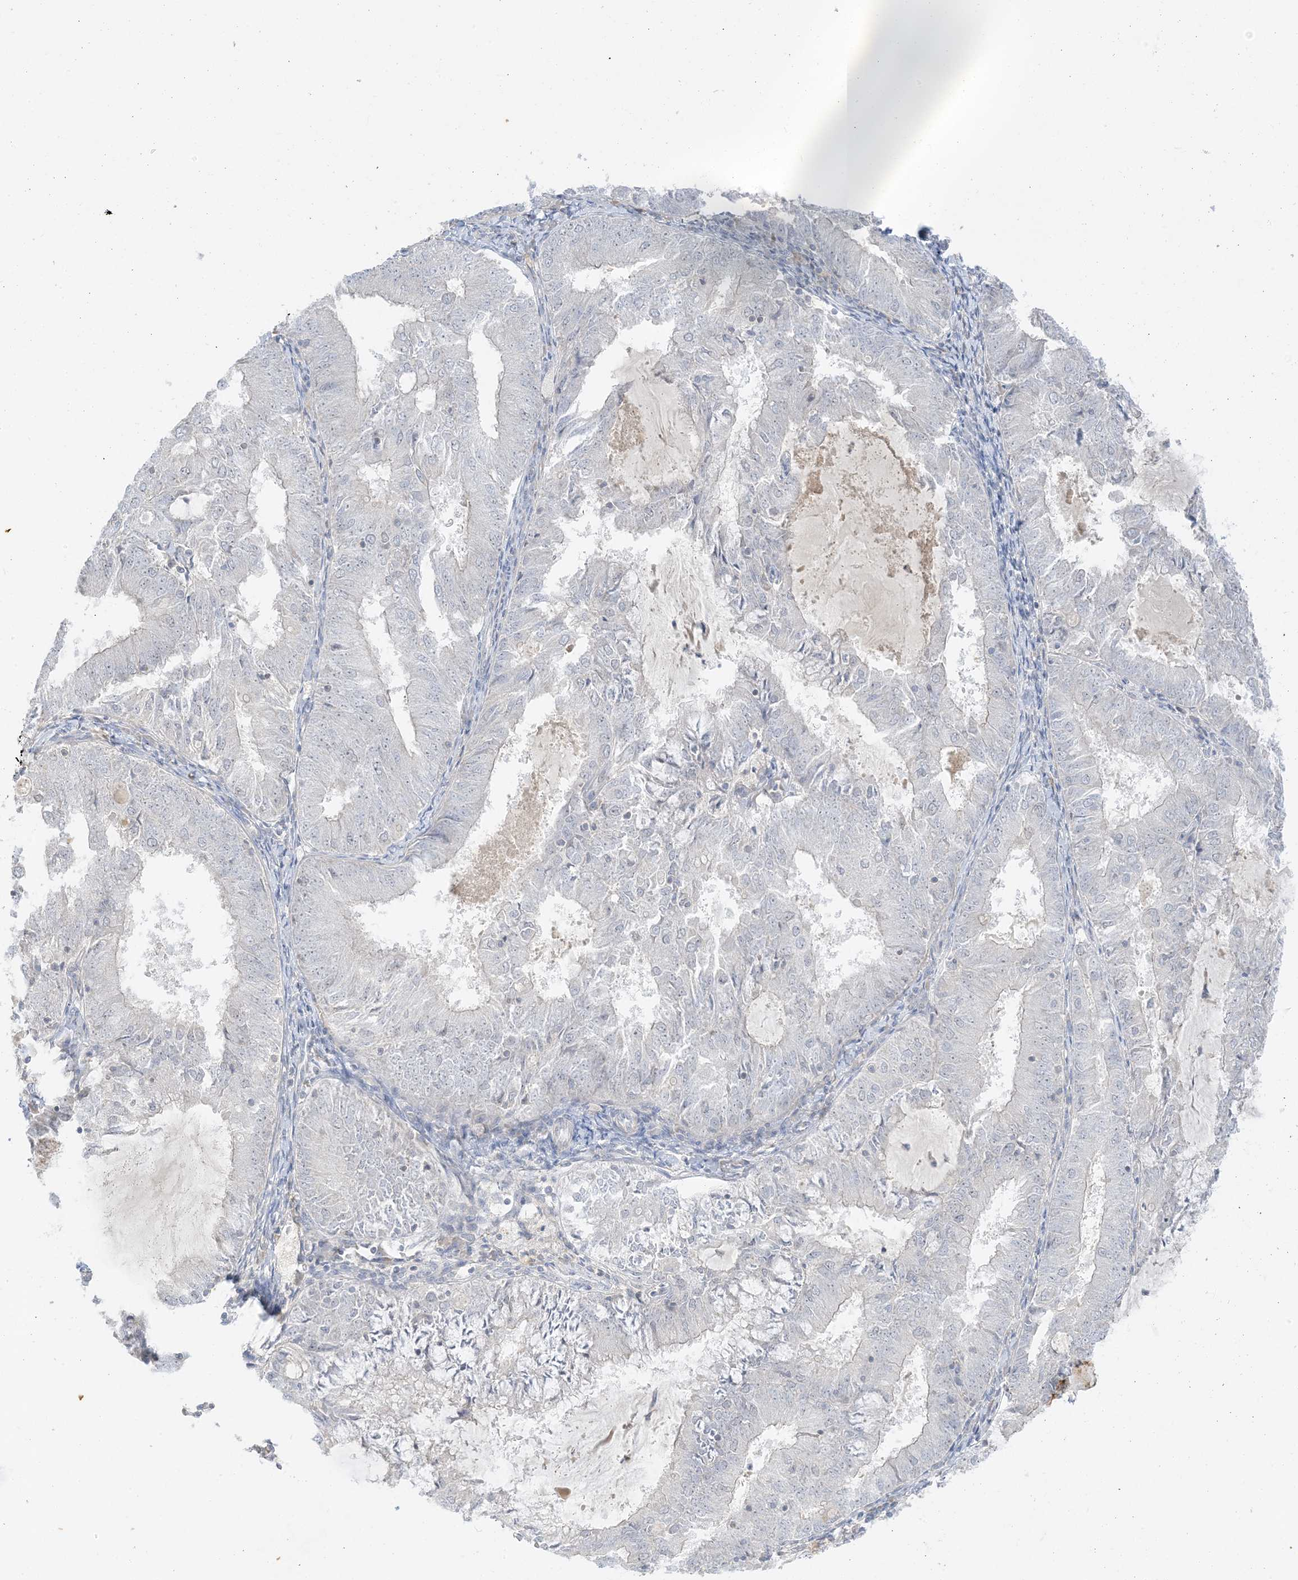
{"staining": {"intensity": "negative", "quantity": "none", "location": "none"}, "tissue": "endometrial cancer", "cell_type": "Tumor cells", "image_type": "cancer", "snomed": [{"axis": "morphology", "description": "Adenocarcinoma, NOS"}, {"axis": "topography", "description": "Endometrium"}], "caption": "Micrograph shows no significant protein positivity in tumor cells of adenocarcinoma (endometrial).", "gene": "ETAA1", "patient": {"sex": "female", "age": 57}}